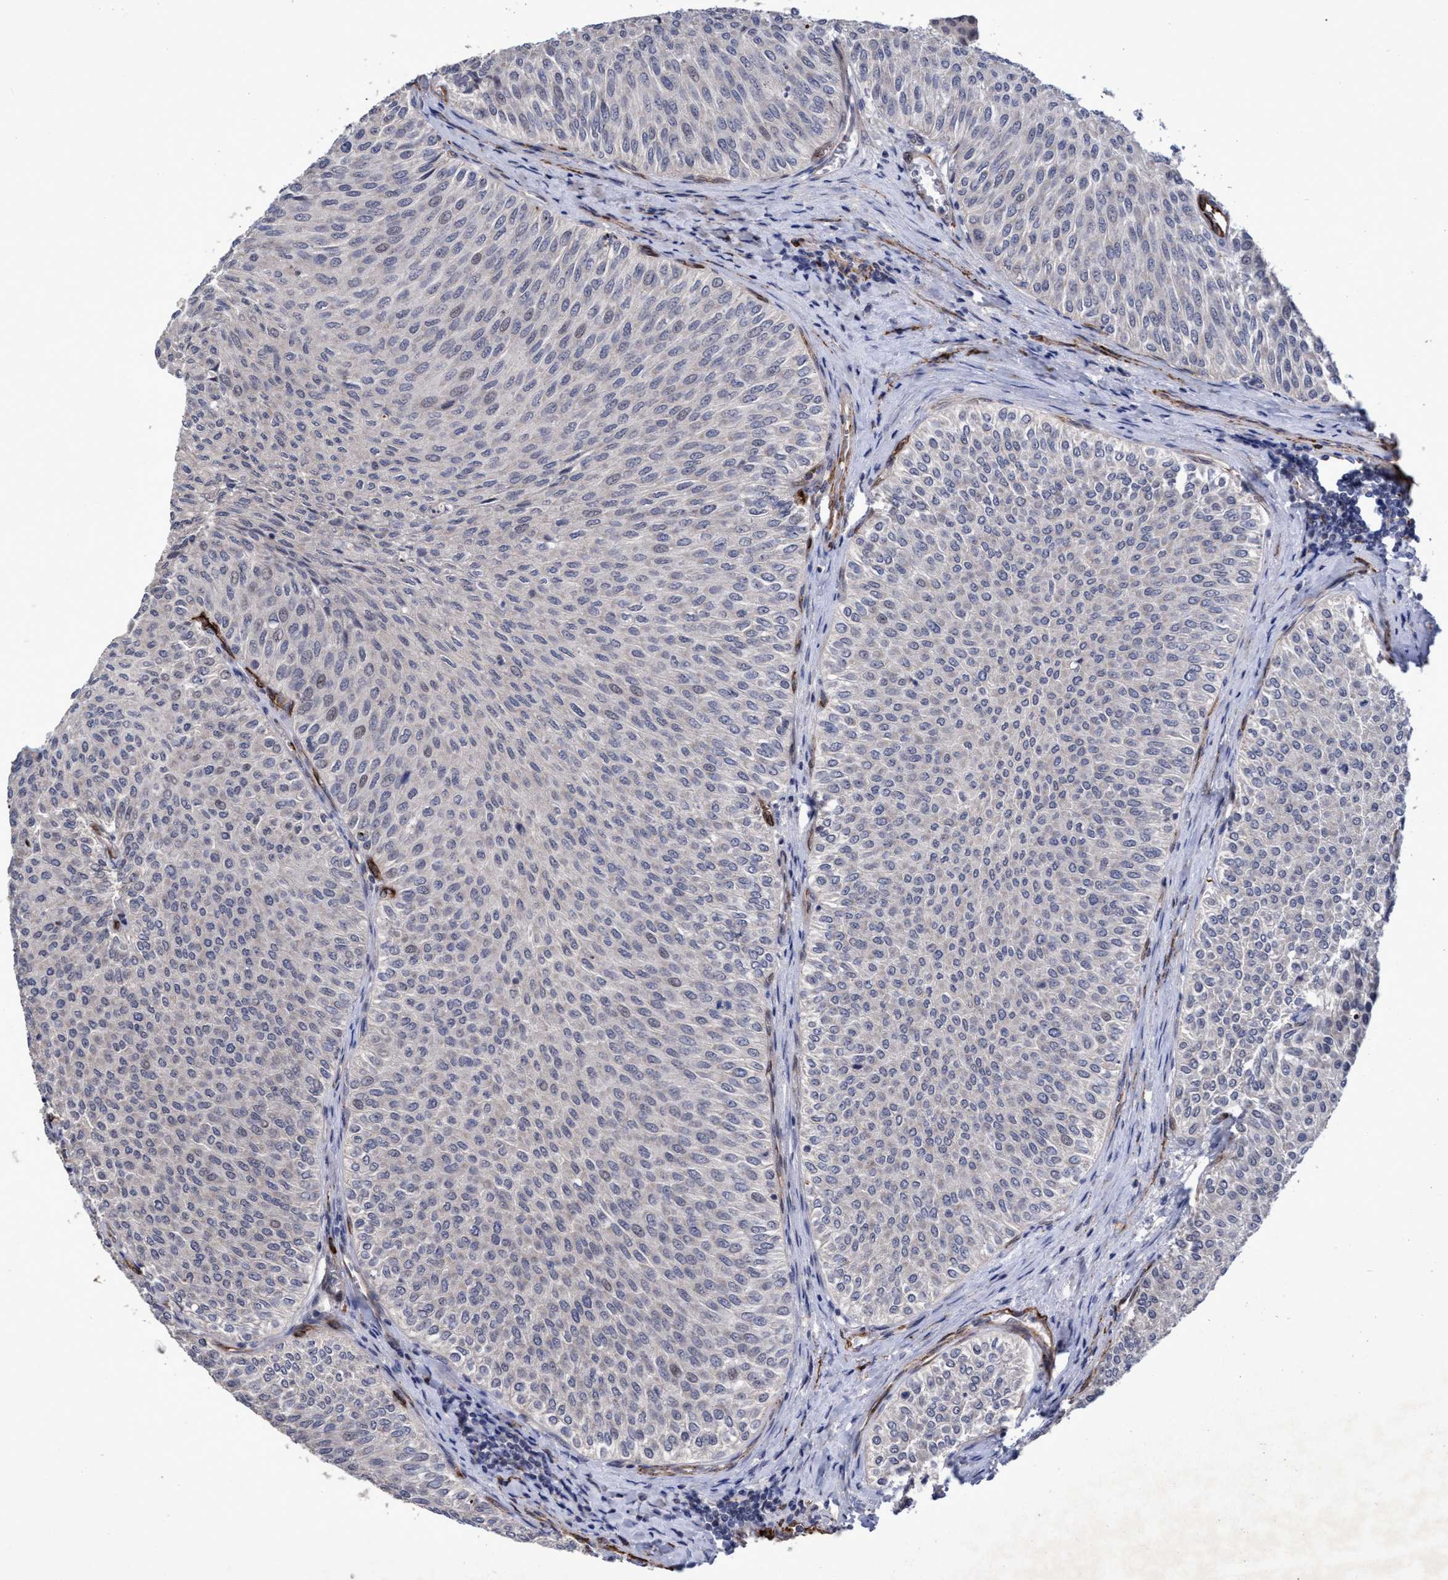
{"staining": {"intensity": "weak", "quantity": "<25%", "location": "nuclear"}, "tissue": "urothelial cancer", "cell_type": "Tumor cells", "image_type": "cancer", "snomed": [{"axis": "morphology", "description": "Urothelial carcinoma, Low grade"}, {"axis": "topography", "description": "Urinary bladder"}], "caption": "A histopathology image of urothelial carcinoma (low-grade) stained for a protein reveals no brown staining in tumor cells.", "gene": "ZNF750", "patient": {"sex": "male", "age": 78}}